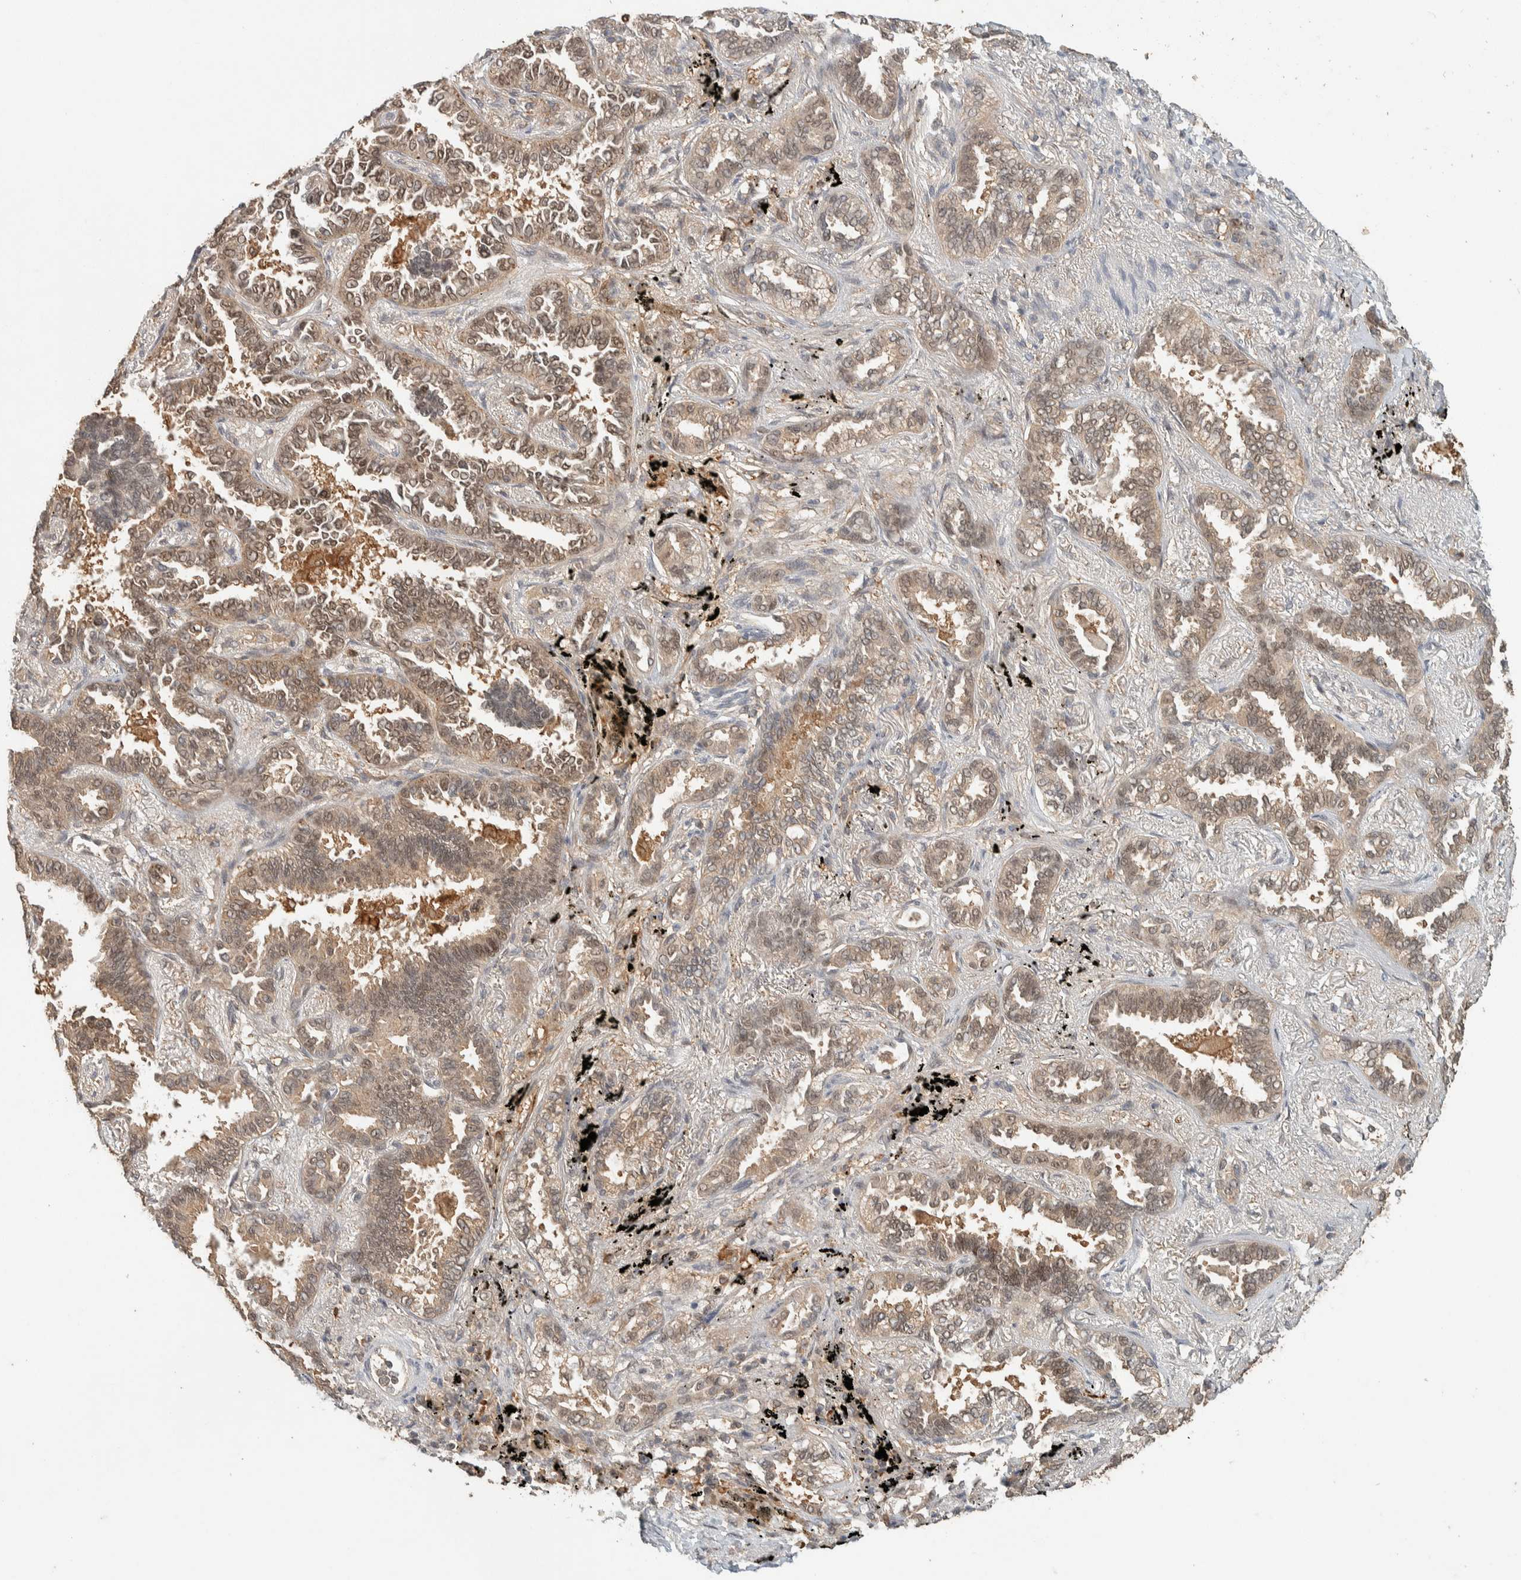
{"staining": {"intensity": "weak", "quantity": ">75%", "location": "cytoplasmic/membranous,nuclear"}, "tissue": "lung cancer", "cell_type": "Tumor cells", "image_type": "cancer", "snomed": [{"axis": "morphology", "description": "Adenocarcinoma, NOS"}, {"axis": "topography", "description": "Lung"}], "caption": "Immunohistochemical staining of lung adenocarcinoma exhibits low levels of weak cytoplasmic/membranous and nuclear protein staining in approximately >75% of tumor cells.", "gene": "ZNF567", "patient": {"sex": "male", "age": 59}}